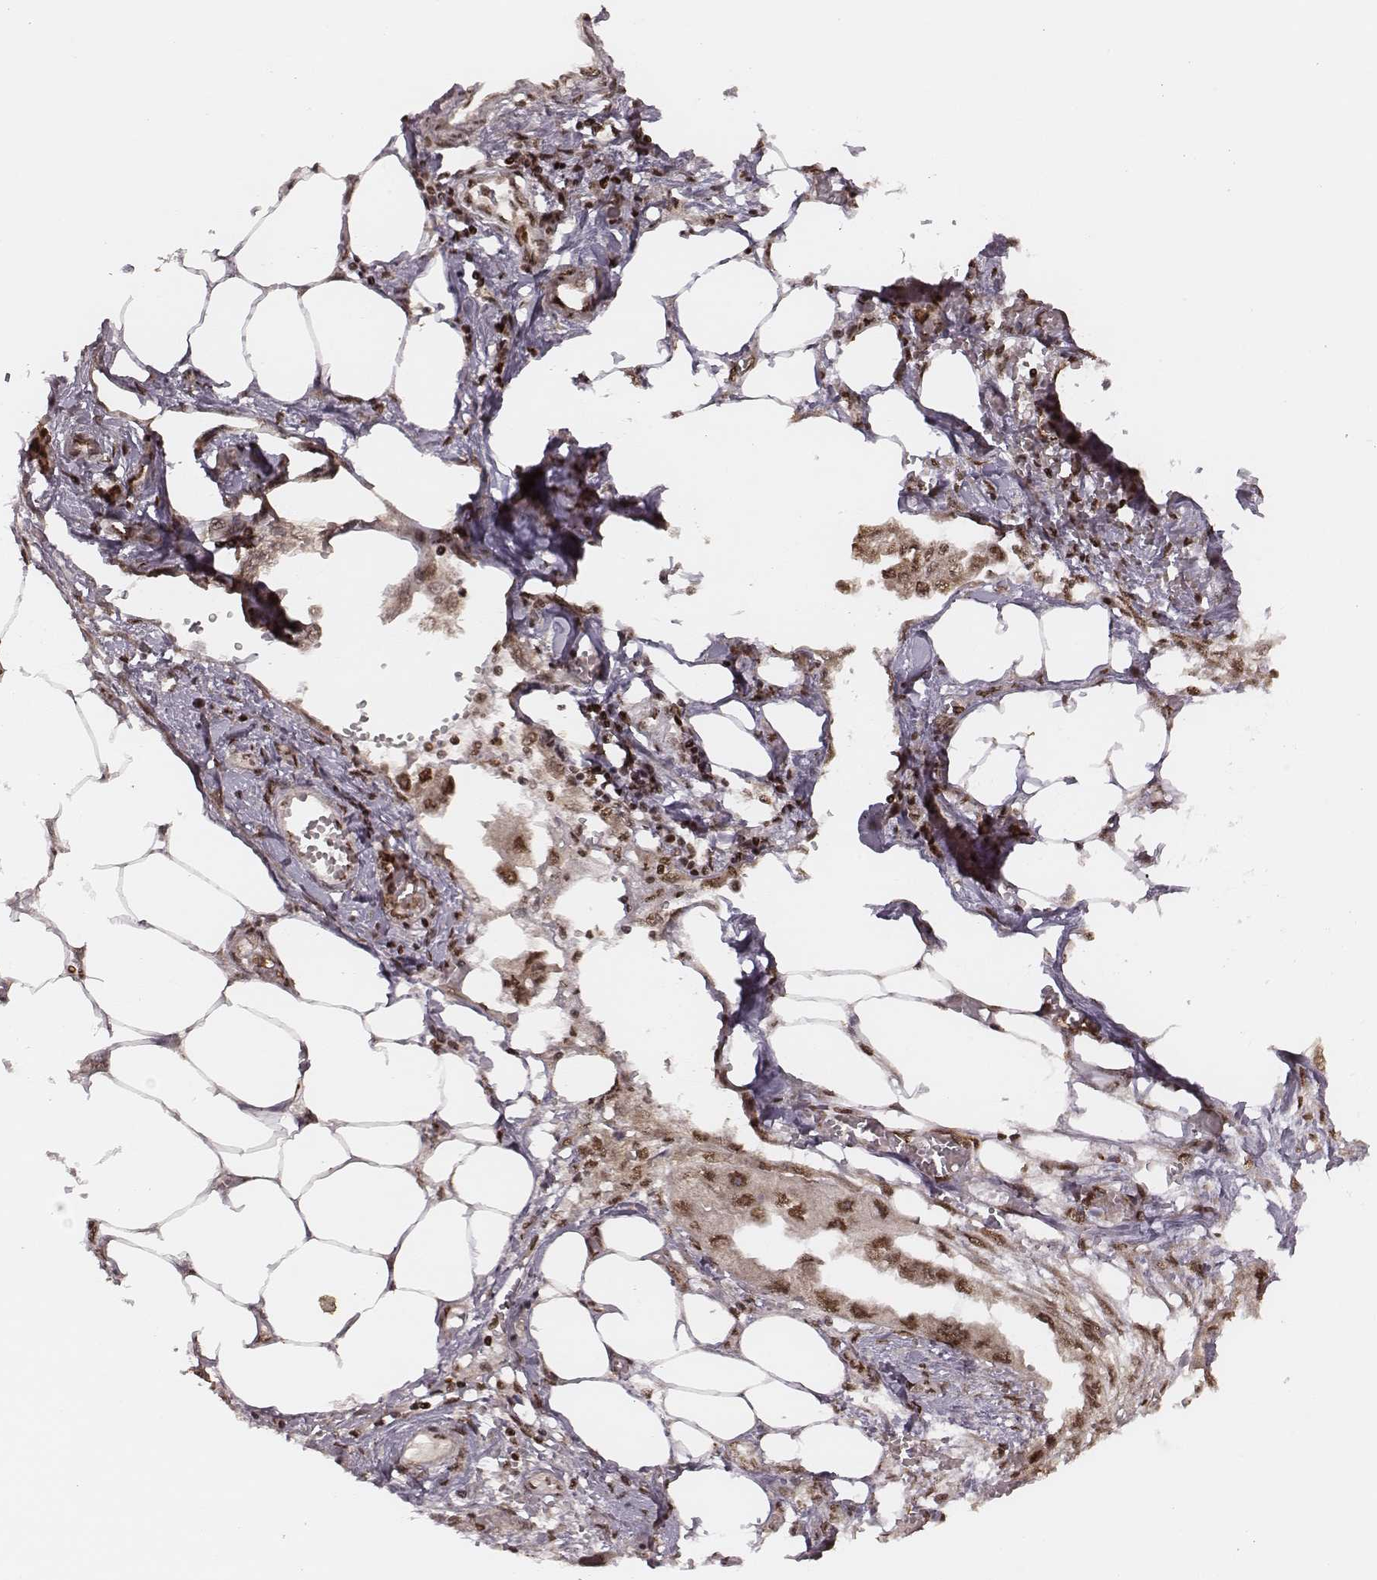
{"staining": {"intensity": "moderate", "quantity": ">75%", "location": "cytoplasmic/membranous,nuclear"}, "tissue": "endometrial cancer", "cell_type": "Tumor cells", "image_type": "cancer", "snomed": [{"axis": "morphology", "description": "Adenocarcinoma, NOS"}, {"axis": "morphology", "description": "Adenocarcinoma, metastatic, NOS"}, {"axis": "topography", "description": "Adipose tissue"}, {"axis": "topography", "description": "Endometrium"}], "caption": "The micrograph reveals a brown stain indicating the presence of a protein in the cytoplasmic/membranous and nuclear of tumor cells in endometrial adenocarcinoma.", "gene": "NFX1", "patient": {"sex": "female", "age": 67}}